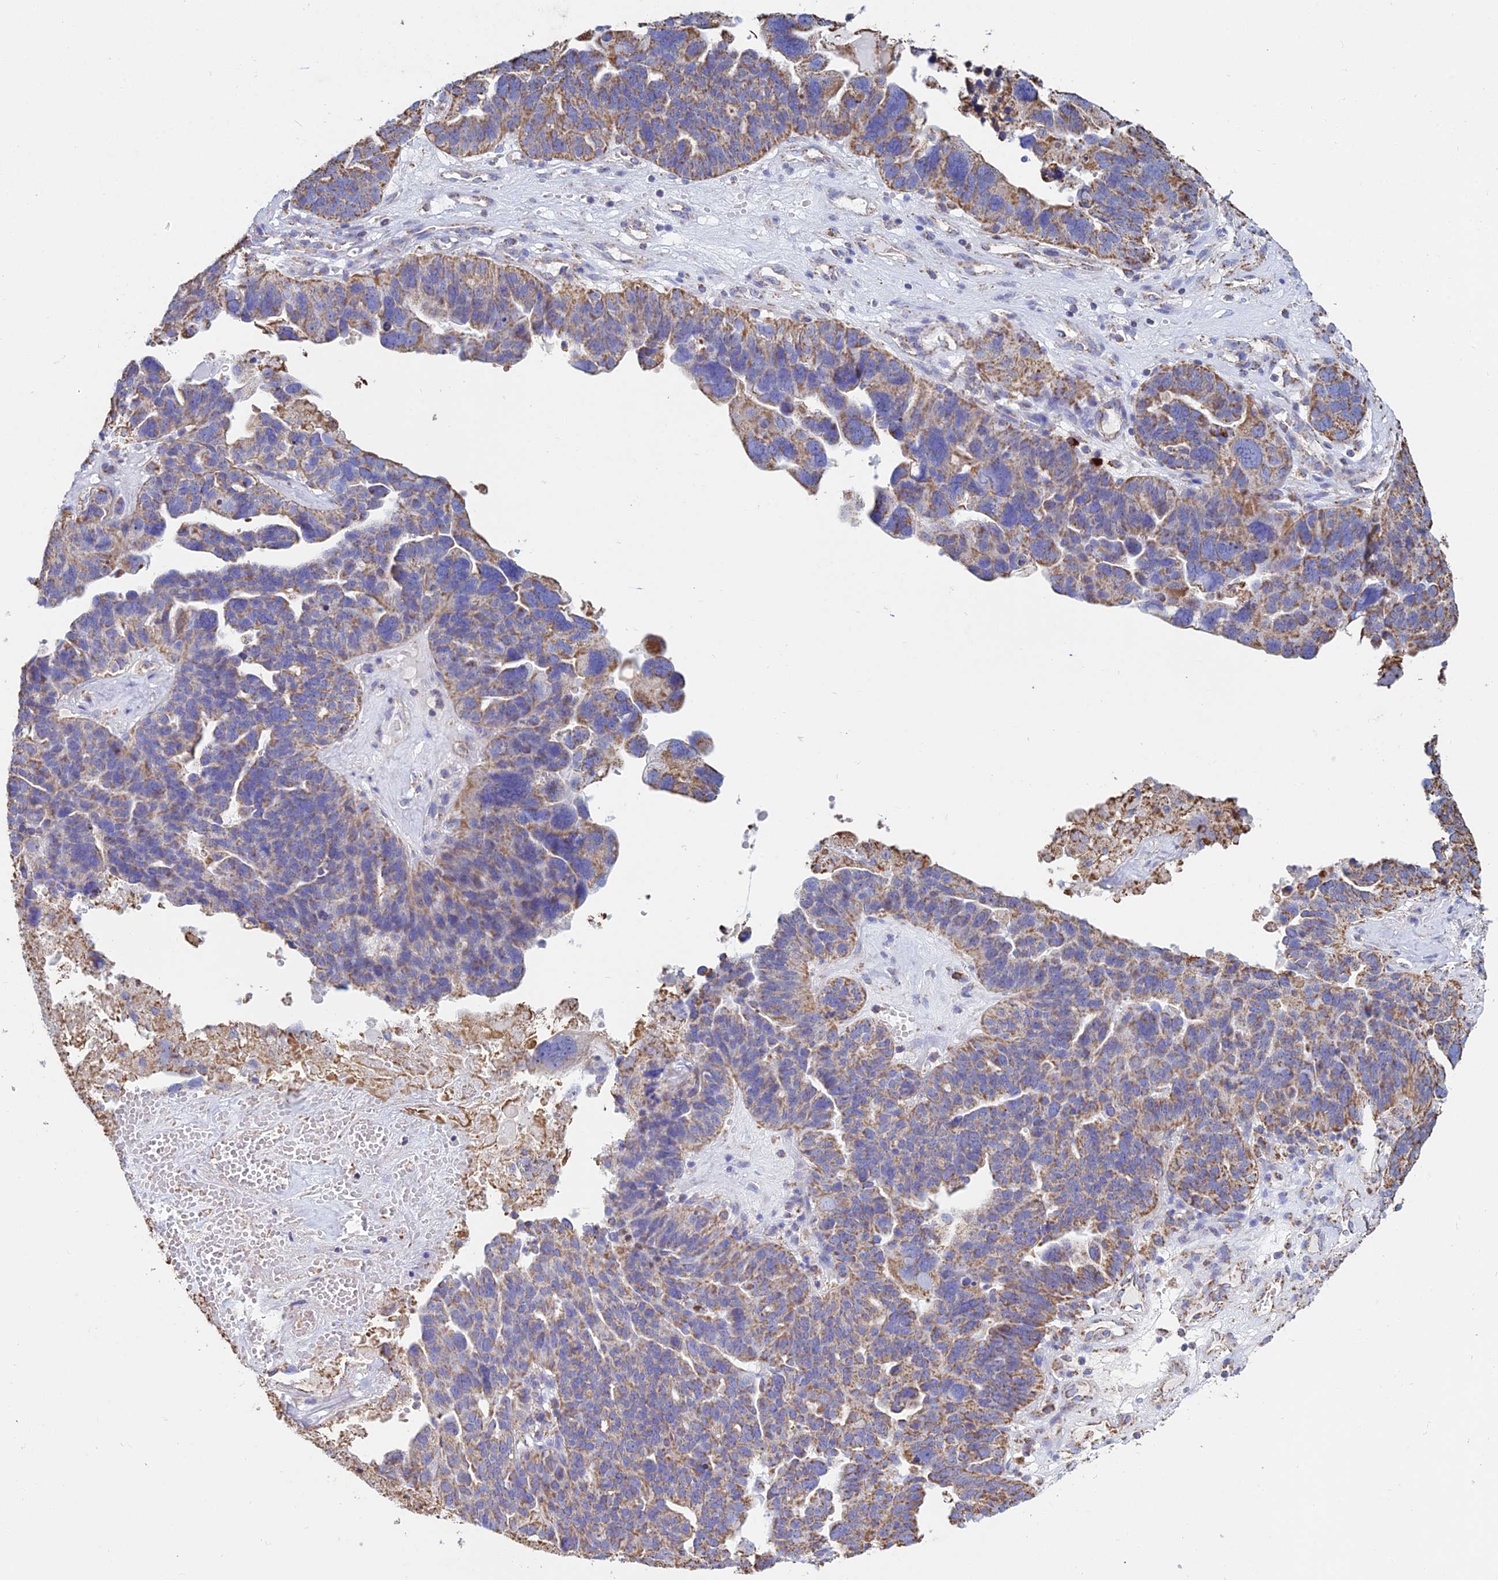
{"staining": {"intensity": "moderate", "quantity": ">75%", "location": "cytoplasmic/membranous"}, "tissue": "ovarian cancer", "cell_type": "Tumor cells", "image_type": "cancer", "snomed": [{"axis": "morphology", "description": "Cystadenocarcinoma, serous, NOS"}, {"axis": "topography", "description": "Ovary"}], "caption": "Protein expression analysis of ovarian cancer (serous cystadenocarcinoma) displays moderate cytoplasmic/membranous expression in approximately >75% of tumor cells.", "gene": "OR2W3", "patient": {"sex": "female", "age": 59}}